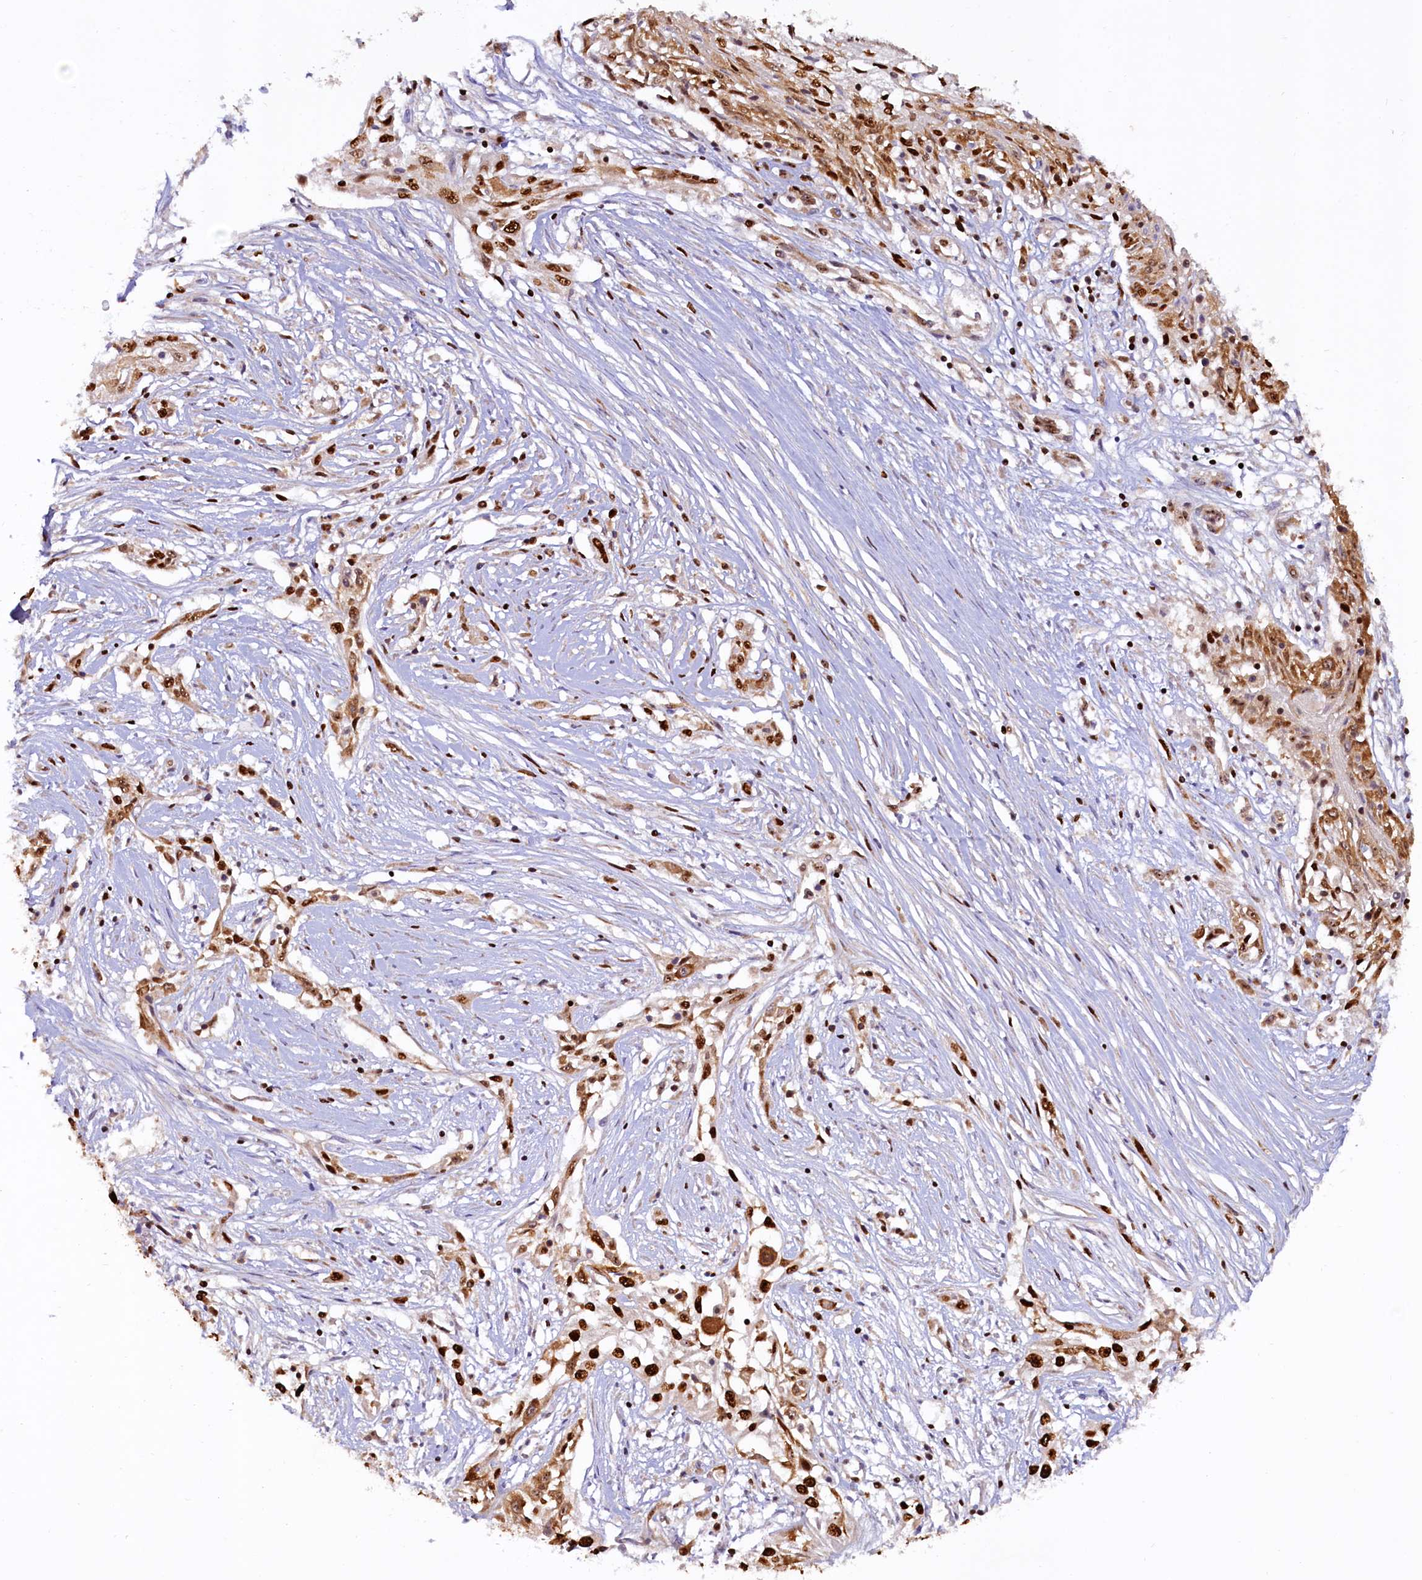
{"staining": {"intensity": "strong", "quantity": ">75%", "location": "nuclear"}, "tissue": "skin cancer", "cell_type": "Tumor cells", "image_type": "cancer", "snomed": [{"axis": "morphology", "description": "Squamous cell carcinoma, NOS"}, {"axis": "morphology", "description": "Squamous cell carcinoma, metastatic, NOS"}, {"axis": "topography", "description": "Skin"}, {"axis": "topography", "description": "Lymph node"}], "caption": "Immunohistochemistry (DAB (3,3'-diaminobenzidine)) staining of human skin cancer (metastatic squamous cell carcinoma) shows strong nuclear protein positivity in about >75% of tumor cells.", "gene": "TCOF1", "patient": {"sex": "male", "age": 75}}